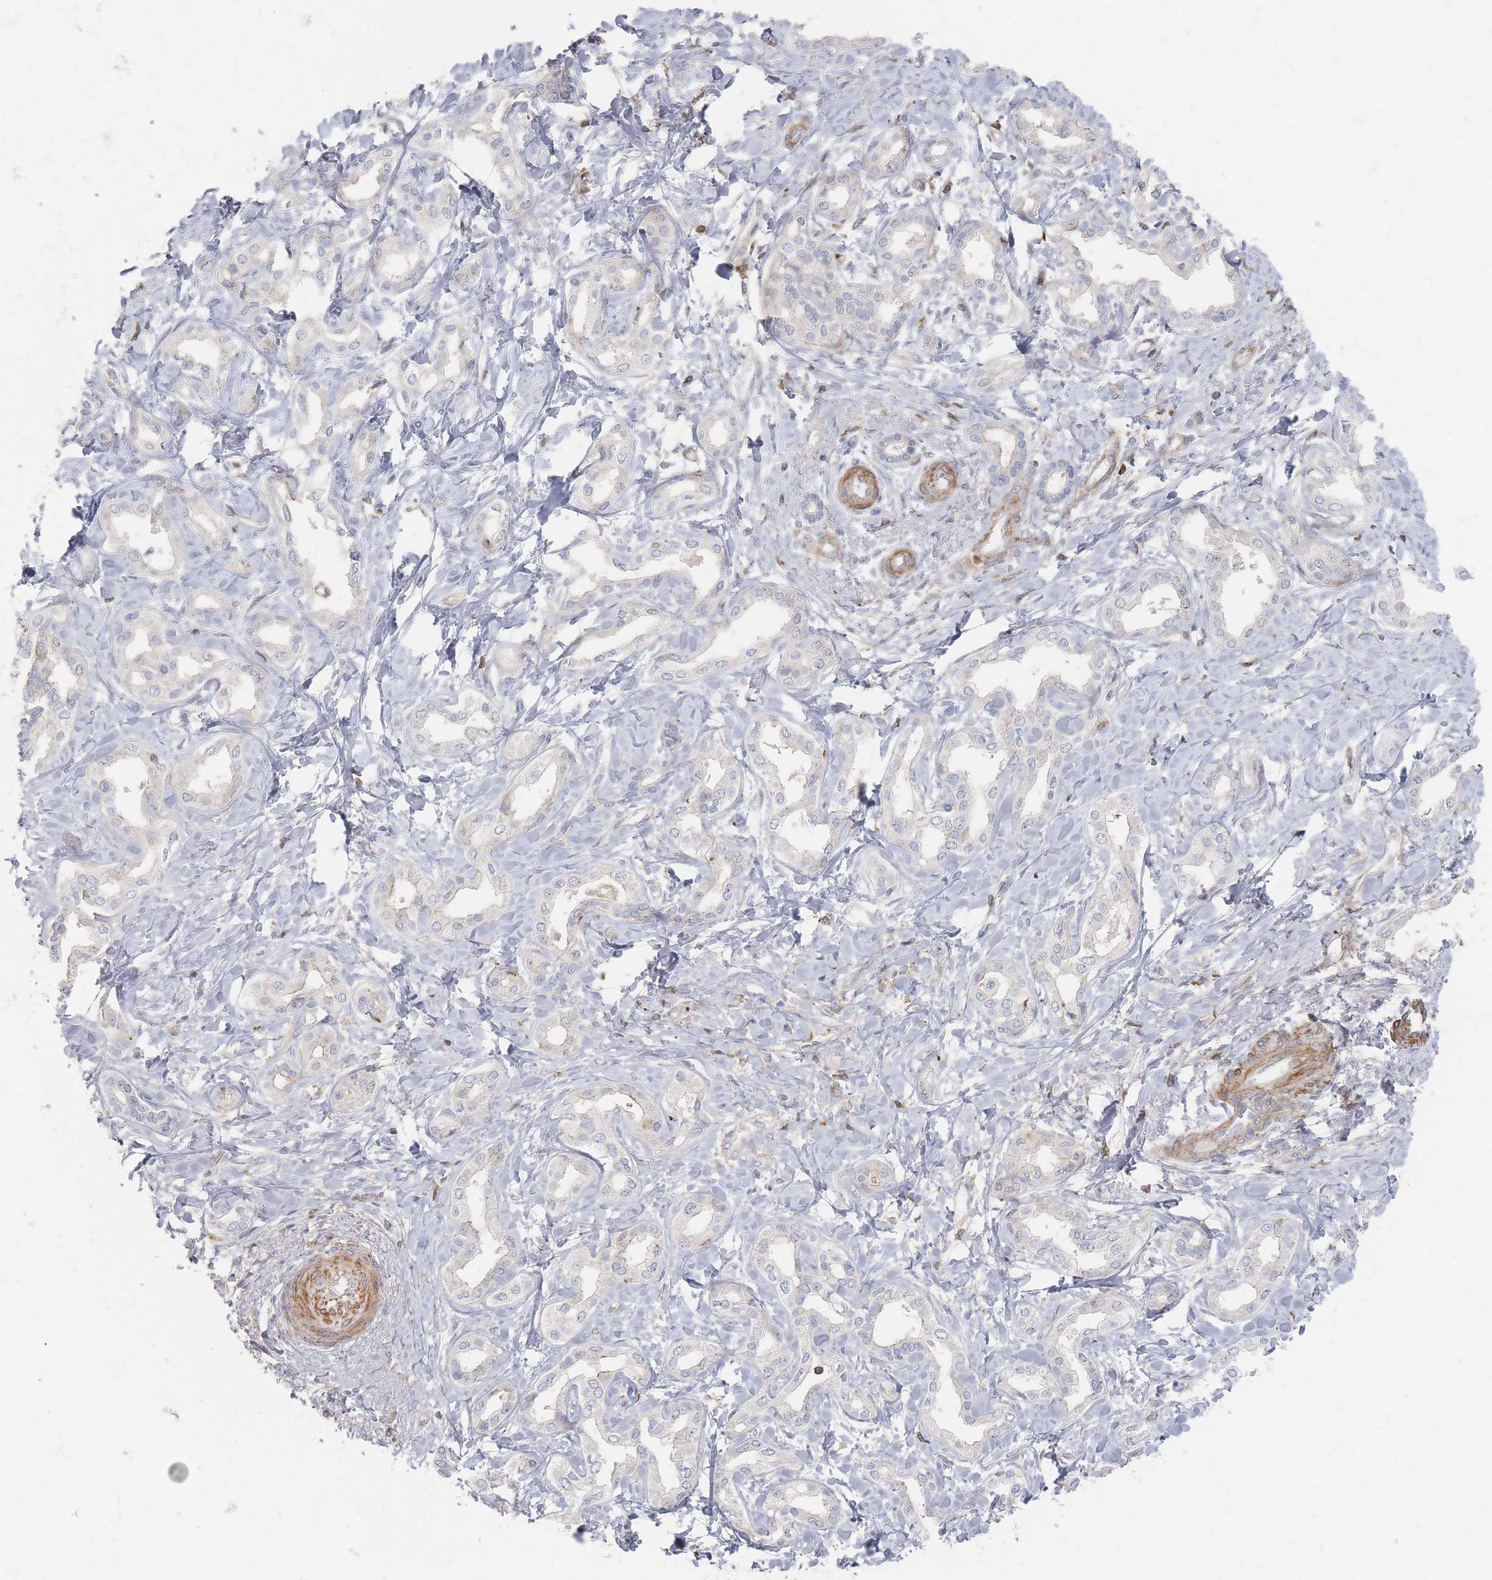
{"staining": {"intensity": "weak", "quantity": "<25%", "location": "cytoplasmic/membranous"}, "tissue": "liver cancer", "cell_type": "Tumor cells", "image_type": "cancer", "snomed": [{"axis": "morphology", "description": "Cholangiocarcinoma"}, {"axis": "topography", "description": "Liver"}], "caption": "Histopathology image shows no protein expression in tumor cells of liver cancer tissue. The staining is performed using DAB brown chromogen with nuclei counter-stained in using hematoxylin.", "gene": "ZNF852", "patient": {"sex": "female", "age": 77}}